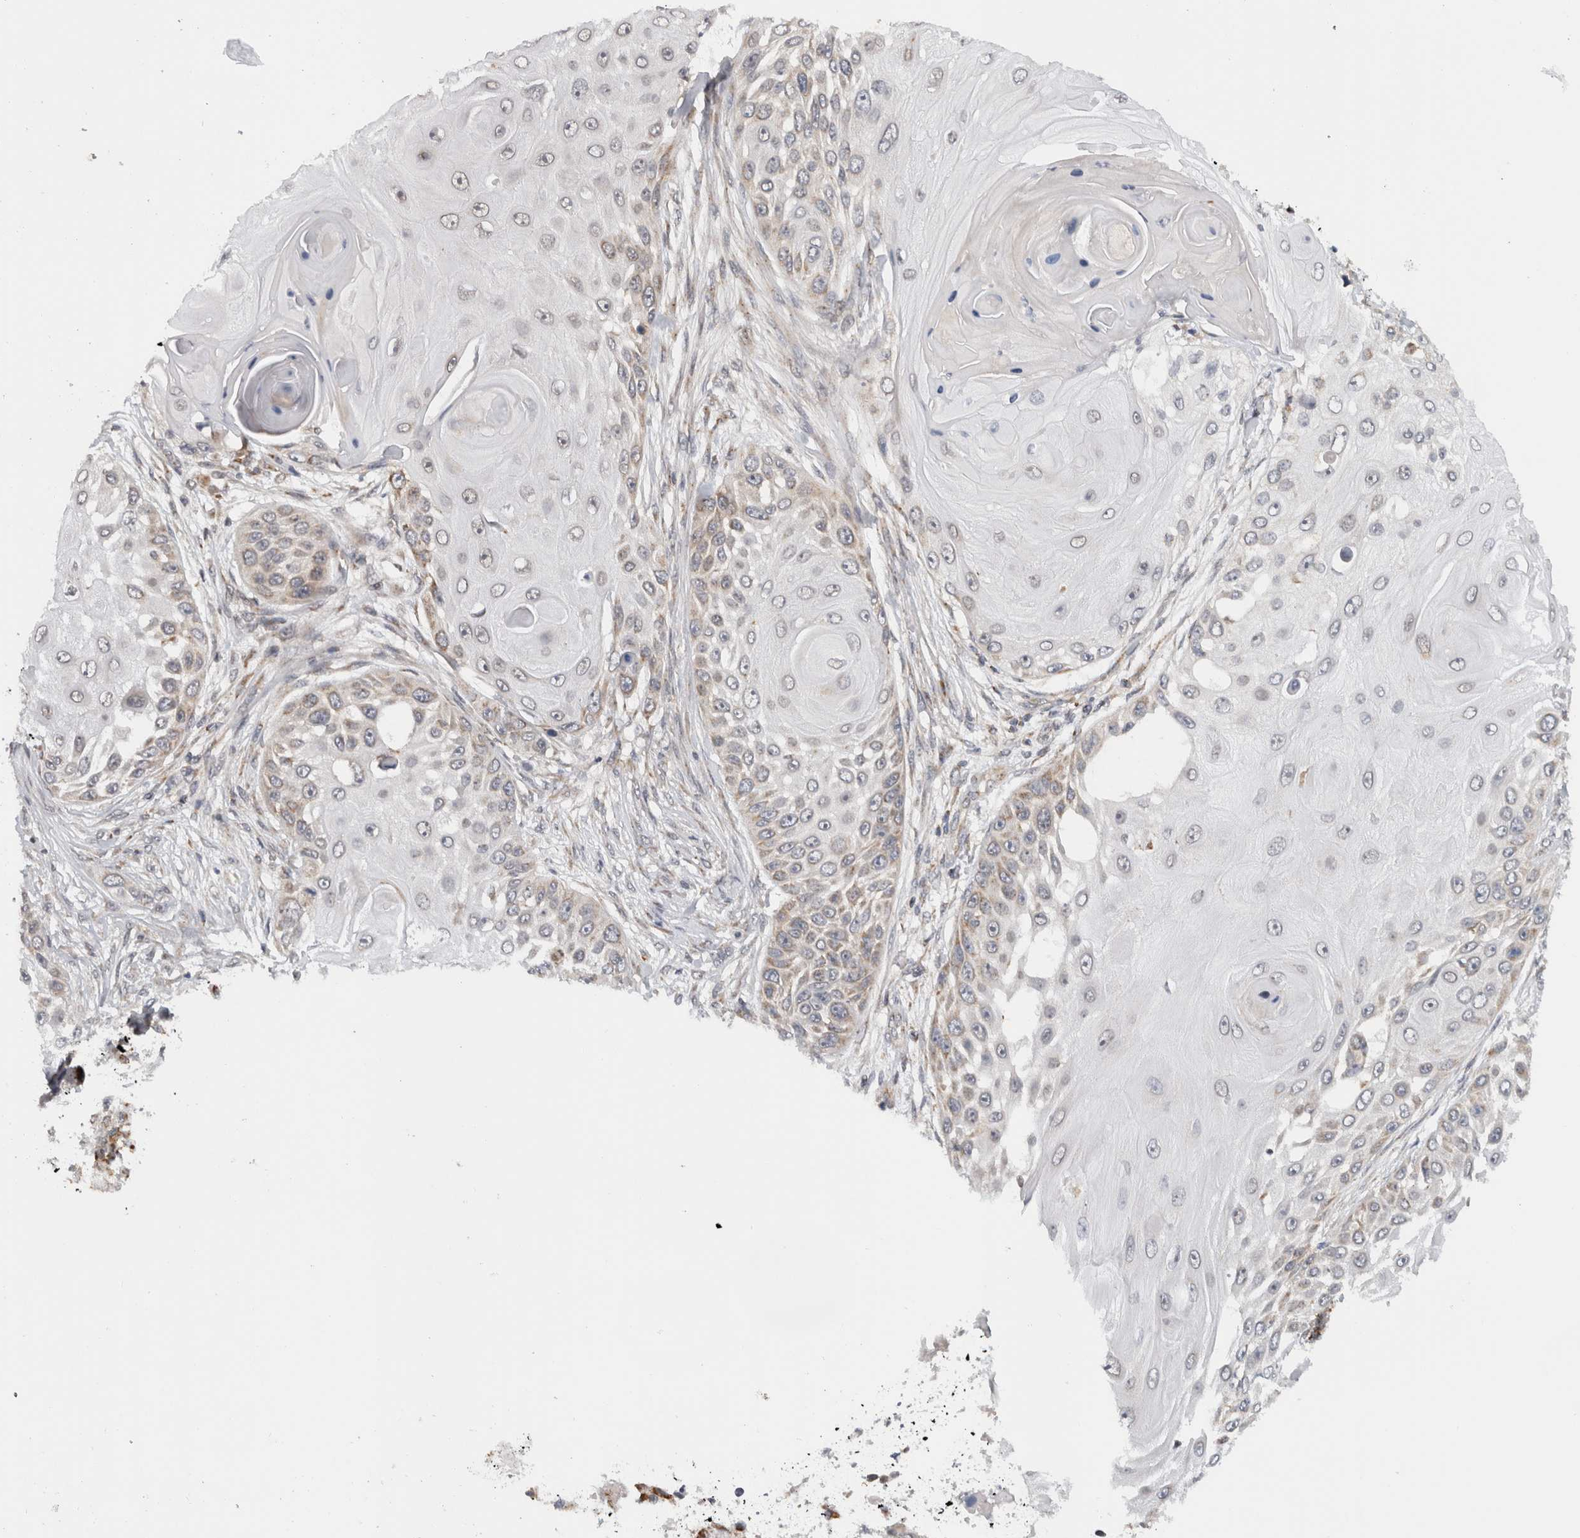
{"staining": {"intensity": "weak", "quantity": "25%-75%", "location": "cytoplasmic/membranous"}, "tissue": "skin cancer", "cell_type": "Tumor cells", "image_type": "cancer", "snomed": [{"axis": "morphology", "description": "Squamous cell carcinoma, NOS"}, {"axis": "topography", "description": "Skin"}], "caption": "Immunohistochemical staining of human skin cancer reveals weak cytoplasmic/membranous protein expression in approximately 25%-75% of tumor cells.", "gene": "CMC2", "patient": {"sex": "female", "age": 44}}